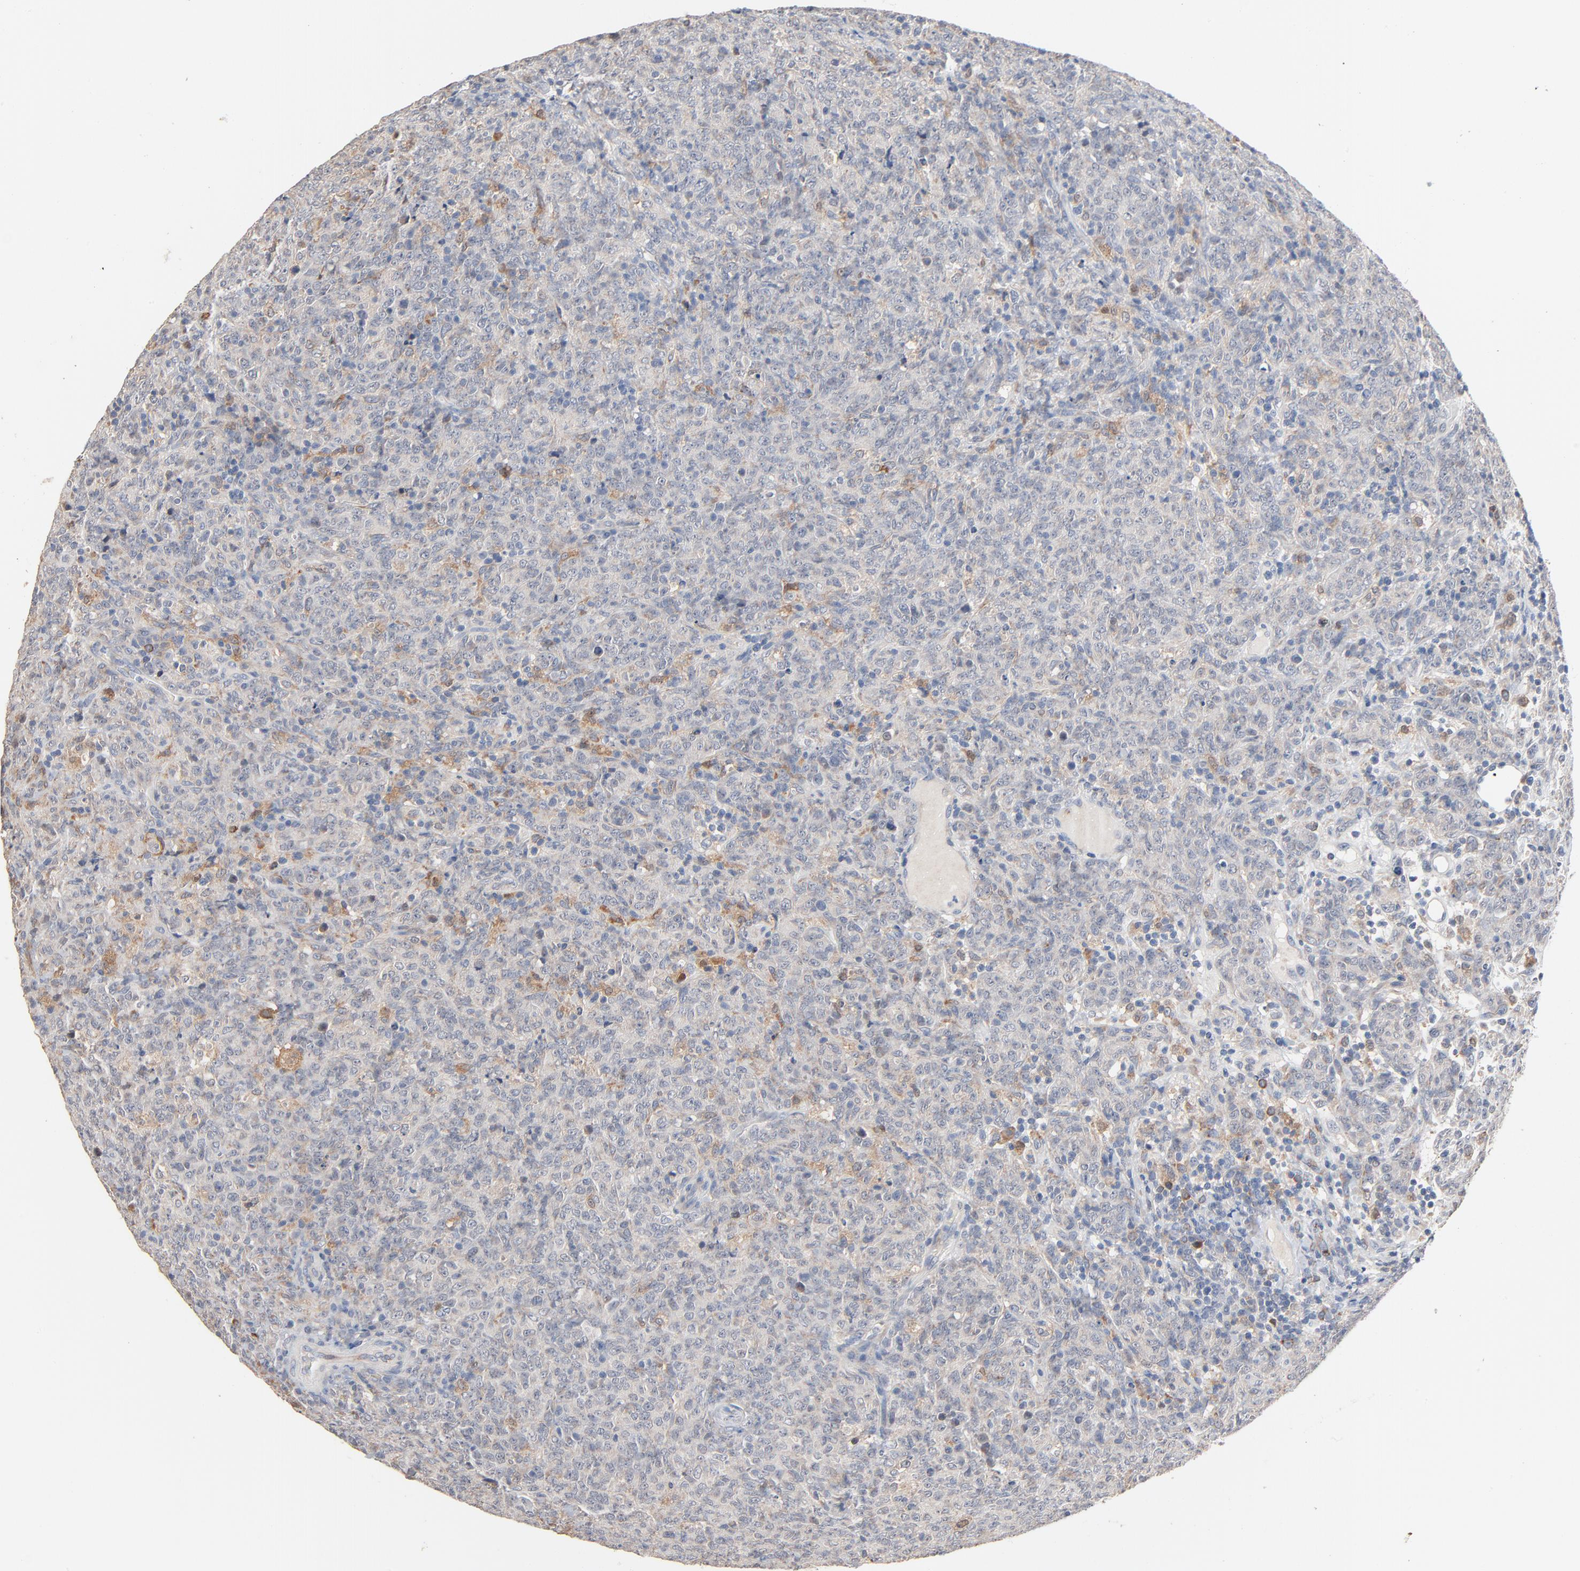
{"staining": {"intensity": "negative", "quantity": "none", "location": "none"}, "tissue": "lymphoma", "cell_type": "Tumor cells", "image_type": "cancer", "snomed": [{"axis": "morphology", "description": "Malignant lymphoma, non-Hodgkin's type, High grade"}, {"axis": "topography", "description": "Tonsil"}], "caption": "A photomicrograph of human lymphoma is negative for staining in tumor cells.", "gene": "ZDHHC8", "patient": {"sex": "female", "age": 36}}